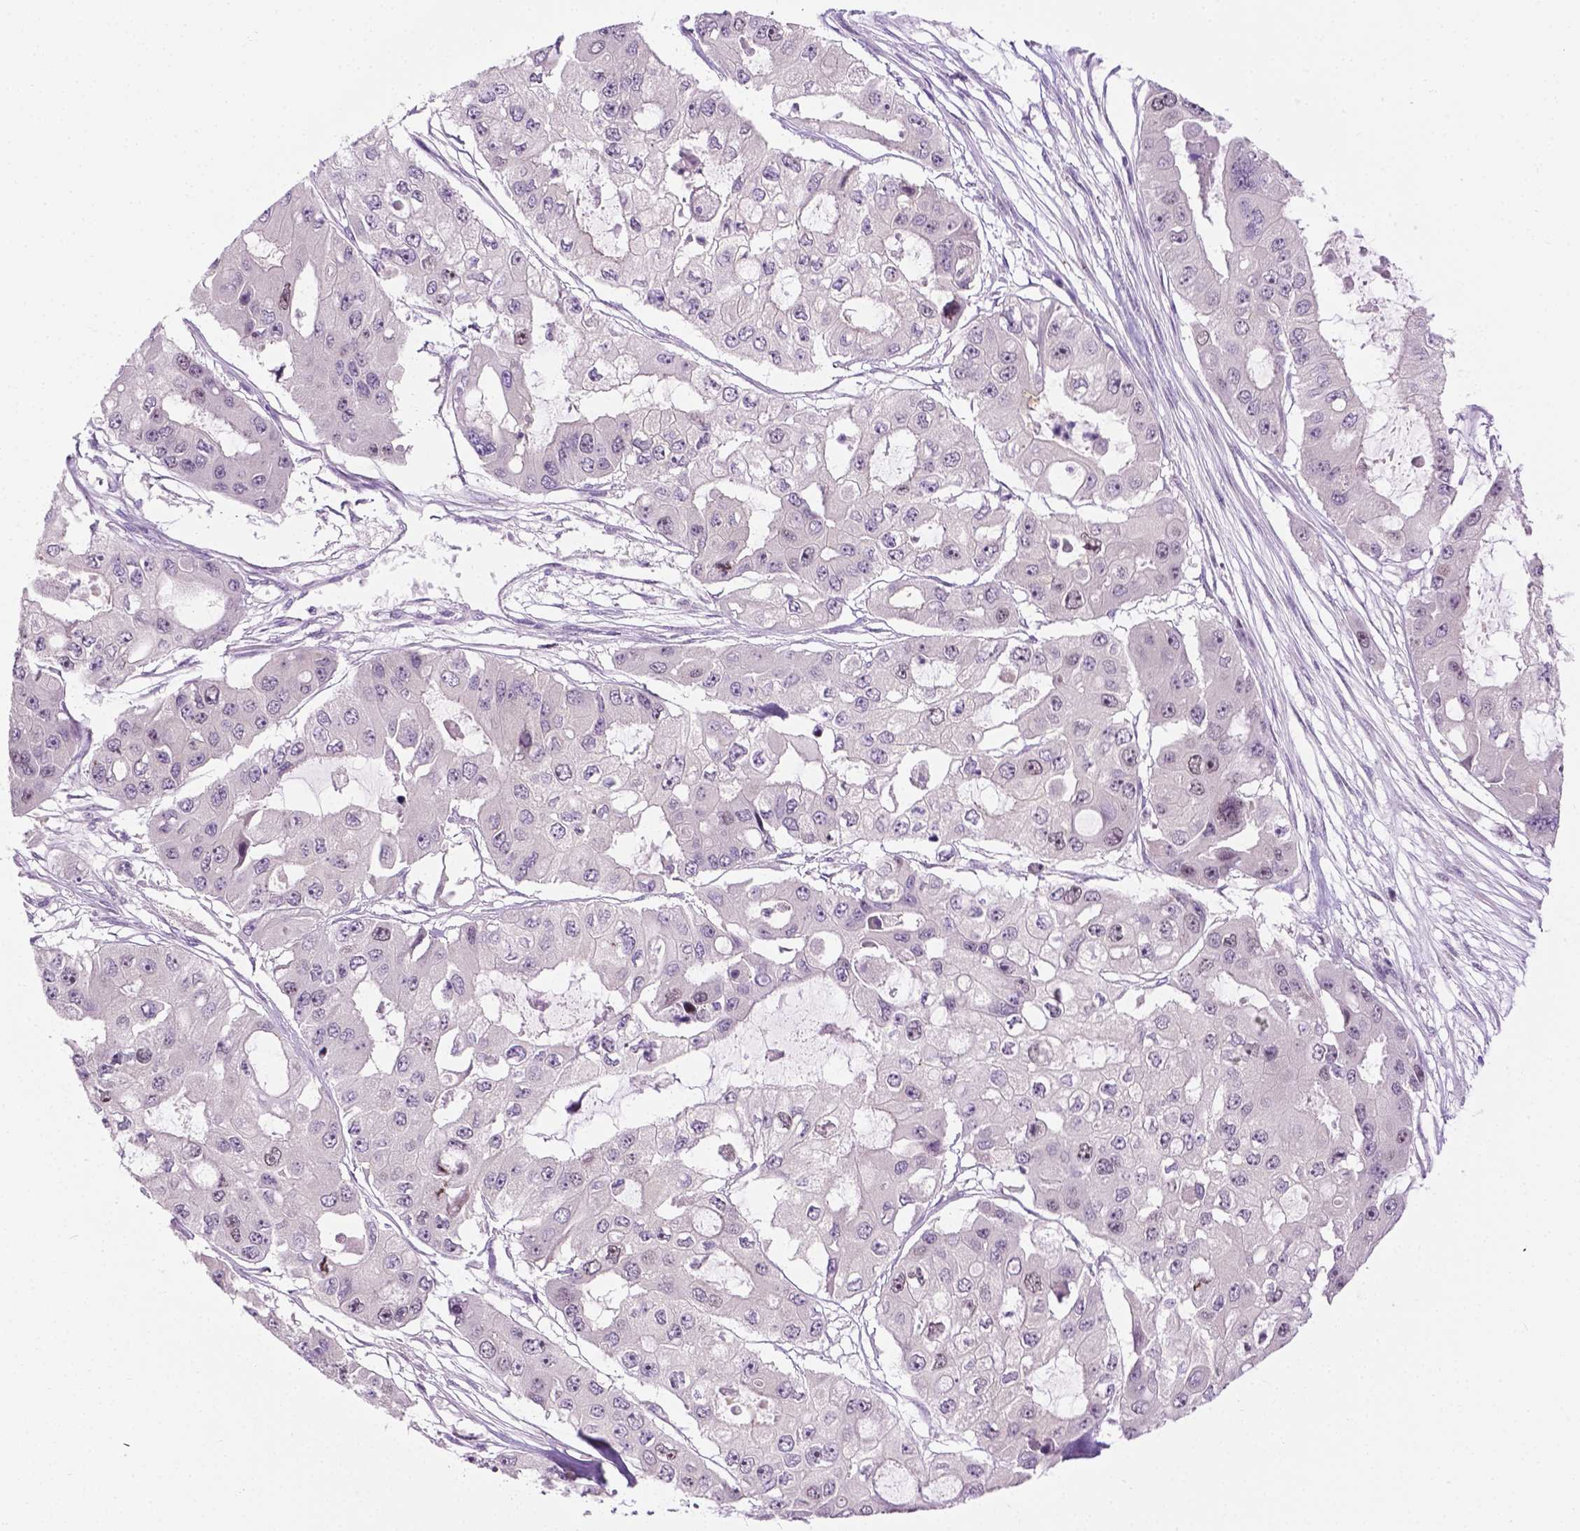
{"staining": {"intensity": "moderate", "quantity": "<25%", "location": "nuclear"}, "tissue": "ovarian cancer", "cell_type": "Tumor cells", "image_type": "cancer", "snomed": [{"axis": "morphology", "description": "Cystadenocarcinoma, serous, NOS"}, {"axis": "topography", "description": "Ovary"}], "caption": "Immunohistochemical staining of ovarian cancer (serous cystadenocarcinoma) reveals low levels of moderate nuclear protein expression in approximately <25% of tumor cells.", "gene": "DENND4A", "patient": {"sex": "female", "age": 56}}